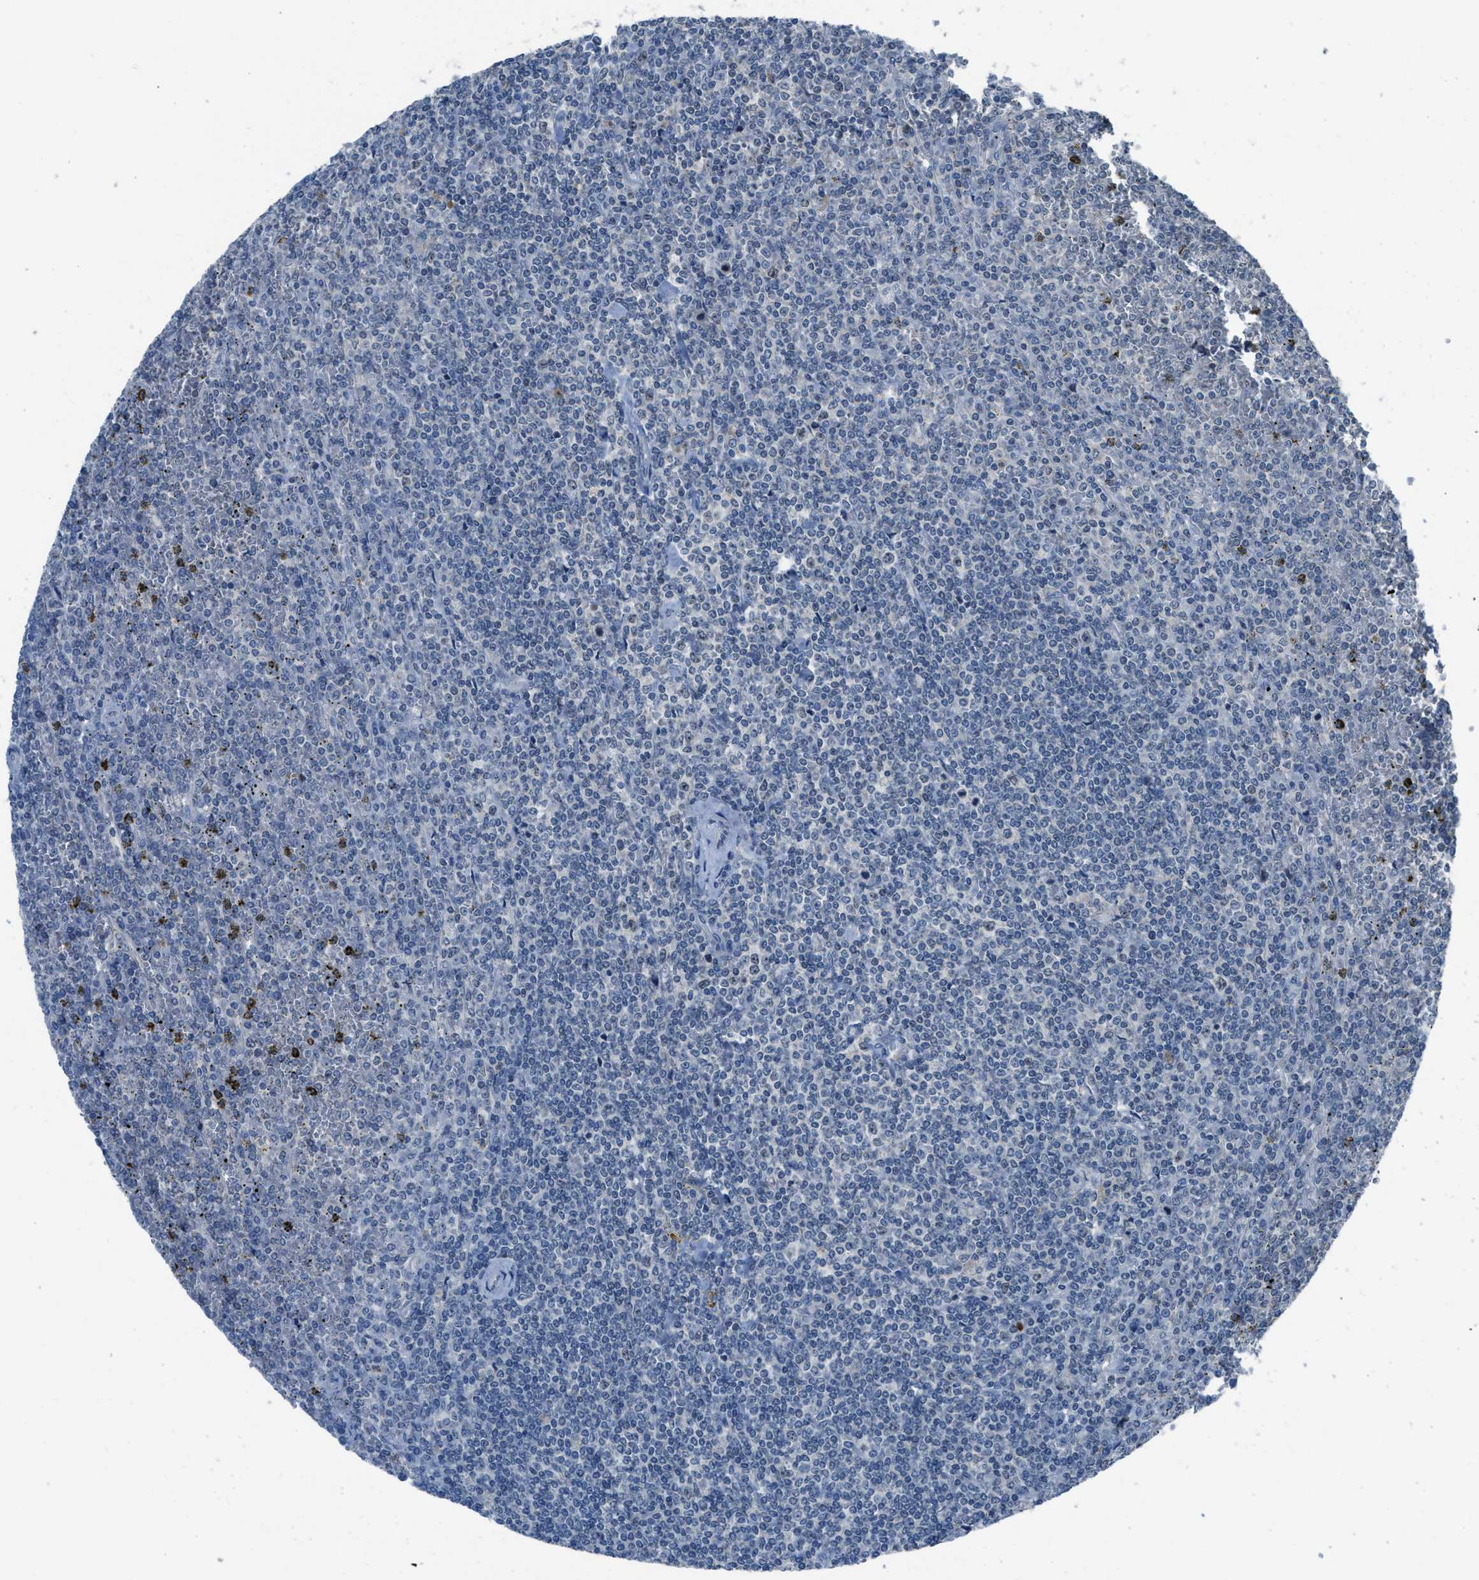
{"staining": {"intensity": "negative", "quantity": "none", "location": "none"}, "tissue": "lymphoma", "cell_type": "Tumor cells", "image_type": "cancer", "snomed": [{"axis": "morphology", "description": "Malignant lymphoma, non-Hodgkin's type, Low grade"}, {"axis": "topography", "description": "Spleen"}], "caption": "High magnification brightfield microscopy of low-grade malignant lymphoma, non-Hodgkin's type stained with DAB (3,3'-diaminobenzidine) (brown) and counterstained with hematoxylin (blue): tumor cells show no significant positivity. The staining was performed using DAB to visualize the protein expression in brown, while the nuclei were stained in blue with hematoxylin (Magnification: 20x).", "gene": "MIS18A", "patient": {"sex": "female", "age": 19}}